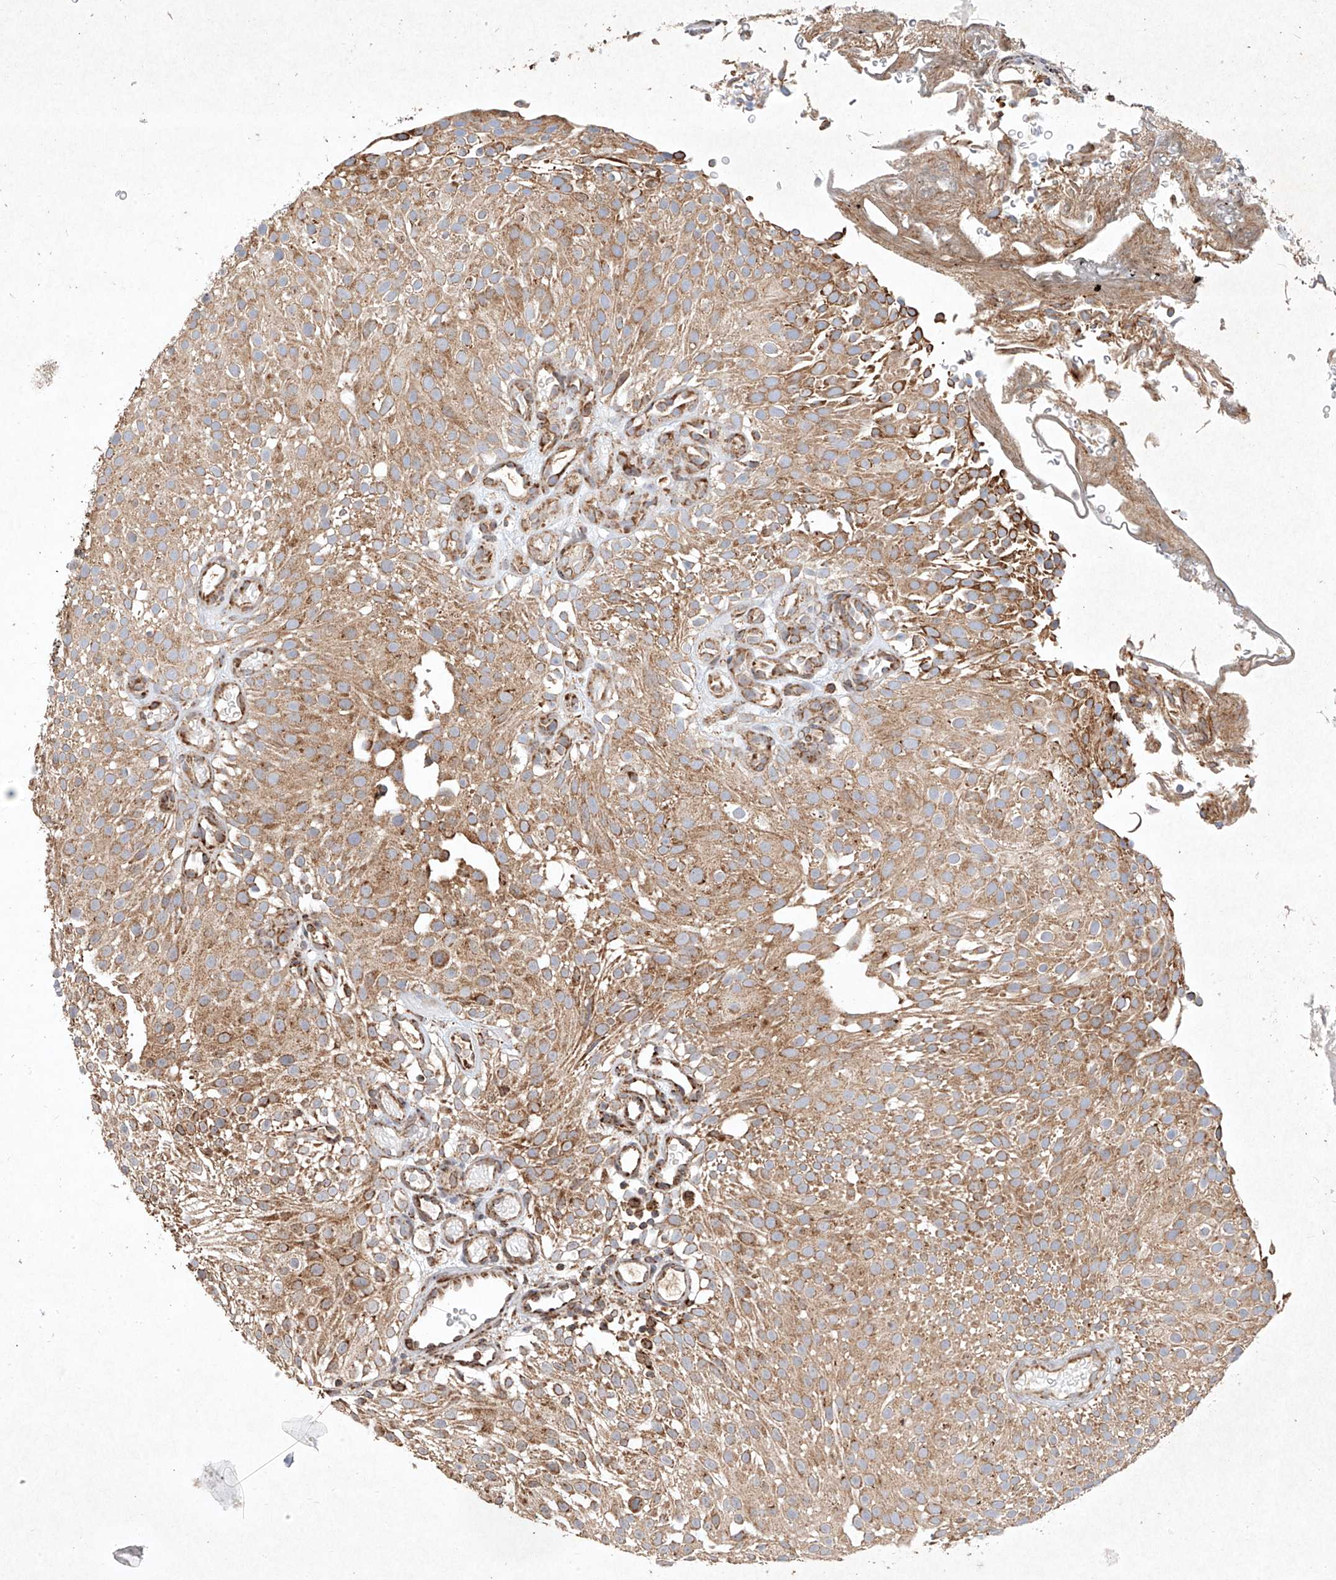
{"staining": {"intensity": "strong", "quantity": ">75%", "location": "cytoplasmic/membranous"}, "tissue": "urothelial cancer", "cell_type": "Tumor cells", "image_type": "cancer", "snomed": [{"axis": "morphology", "description": "Urothelial carcinoma, Low grade"}, {"axis": "topography", "description": "Urinary bladder"}], "caption": "Brown immunohistochemical staining in human urothelial carcinoma (low-grade) reveals strong cytoplasmic/membranous expression in approximately >75% of tumor cells. (DAB (3,3'-diaminobenzidine) IHC, brown staining for protein, blue staining for nuclei).", "gene": "SEMA3B", "patient": {"sex": "male", "age": 78}}